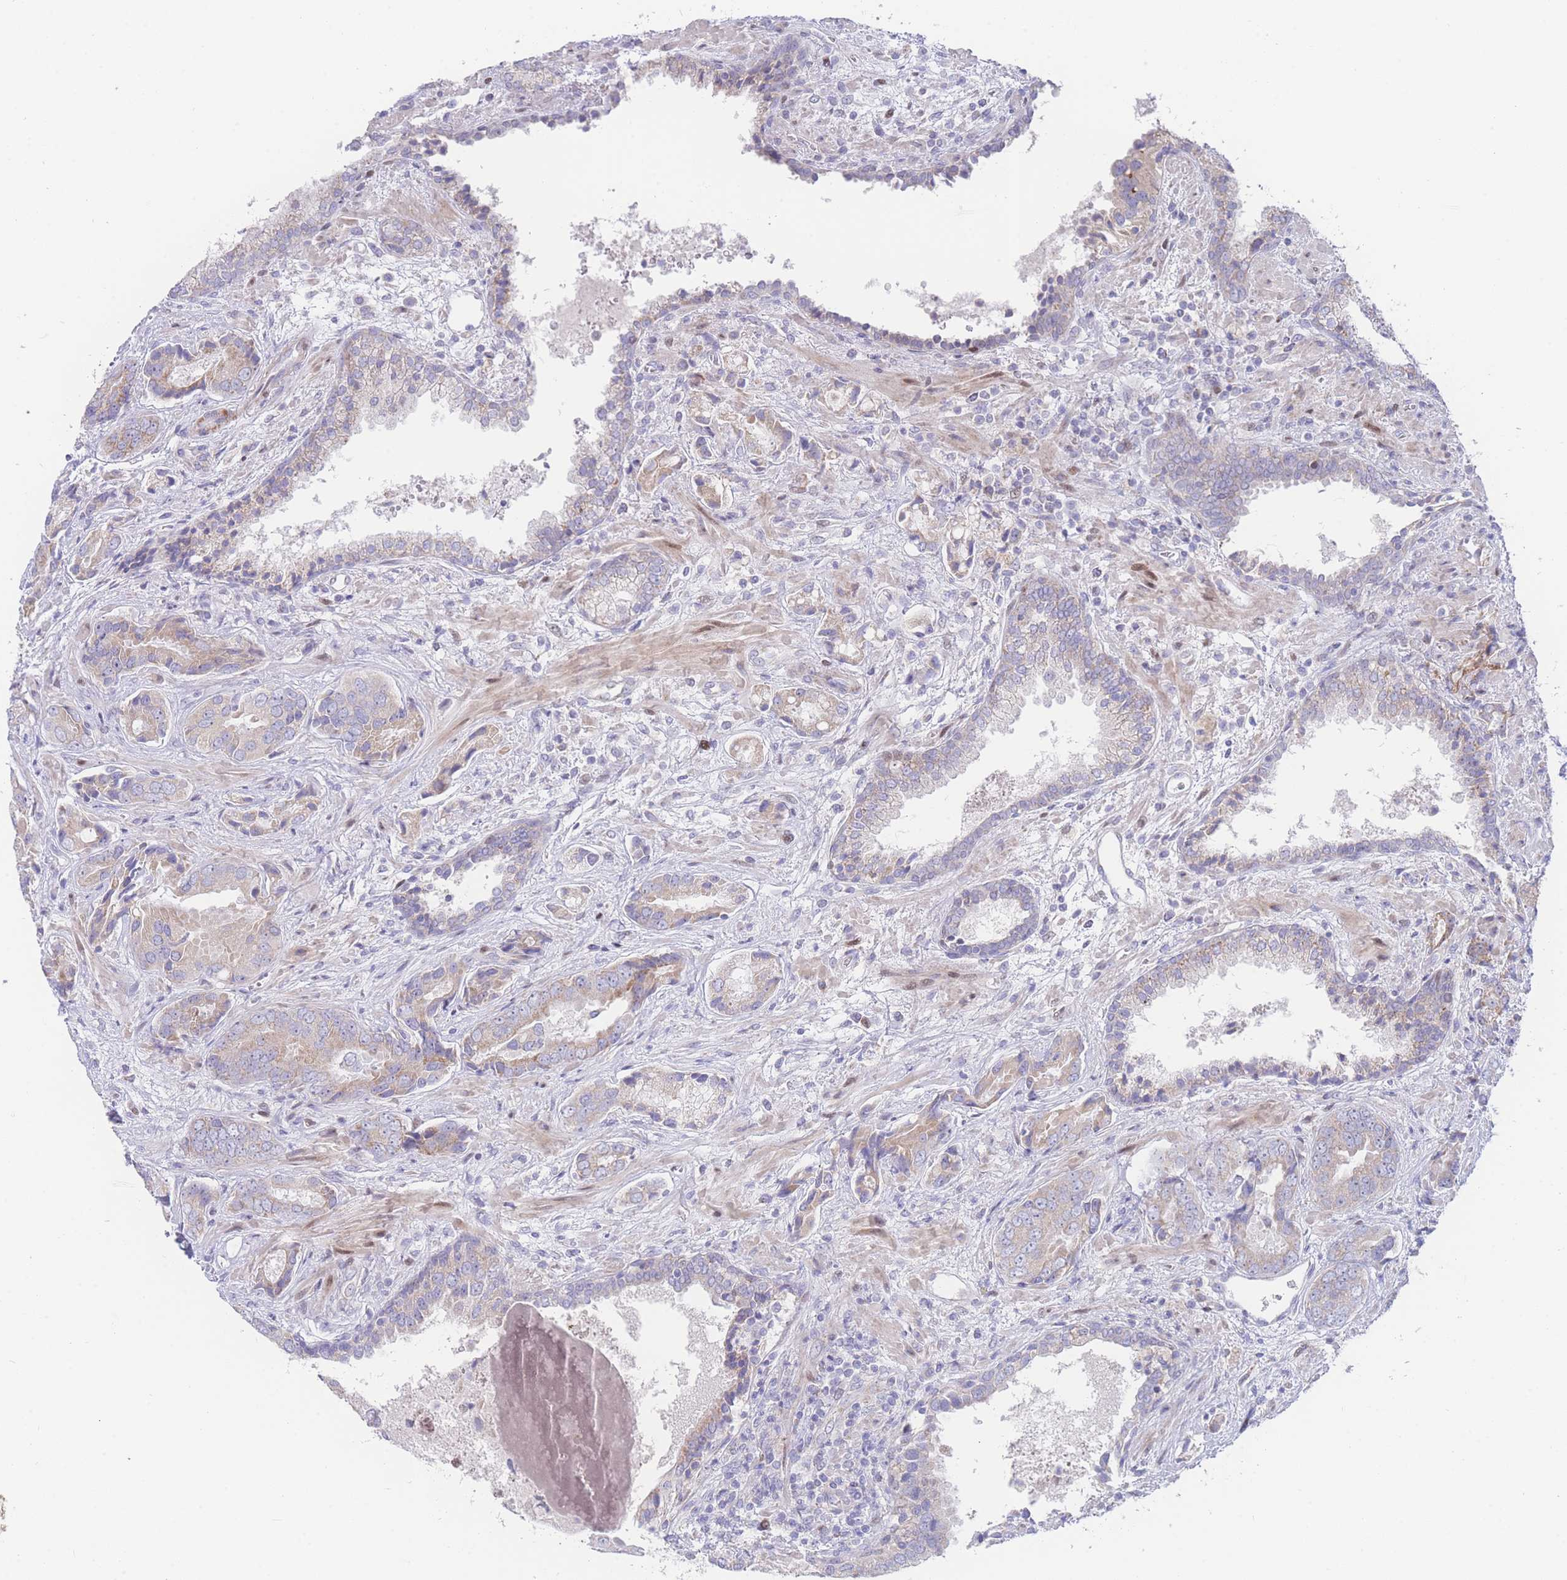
{"staining": {"intensity": "weak", "quantity": "25%-75%", "location": "cytoplasmic/membranous"}, "tissue": "prostate cancer", "cell_type": "Tumor cells", "image_type": "cancer", "snomed": [{"axis": "morphology", "description": "Adenocarcinoma, High grade"}, {"axis": "topography", "description": "Prostate"}], "caption": "The histopathology image demonstrates staining of high-grade adenocarcinoma (prostate), revealing weak cytoplasmic/membranous protein expression (brown color) within tumor cells.", "gene": "GPAM", "patient": {"sex": "male", "age": 71}}